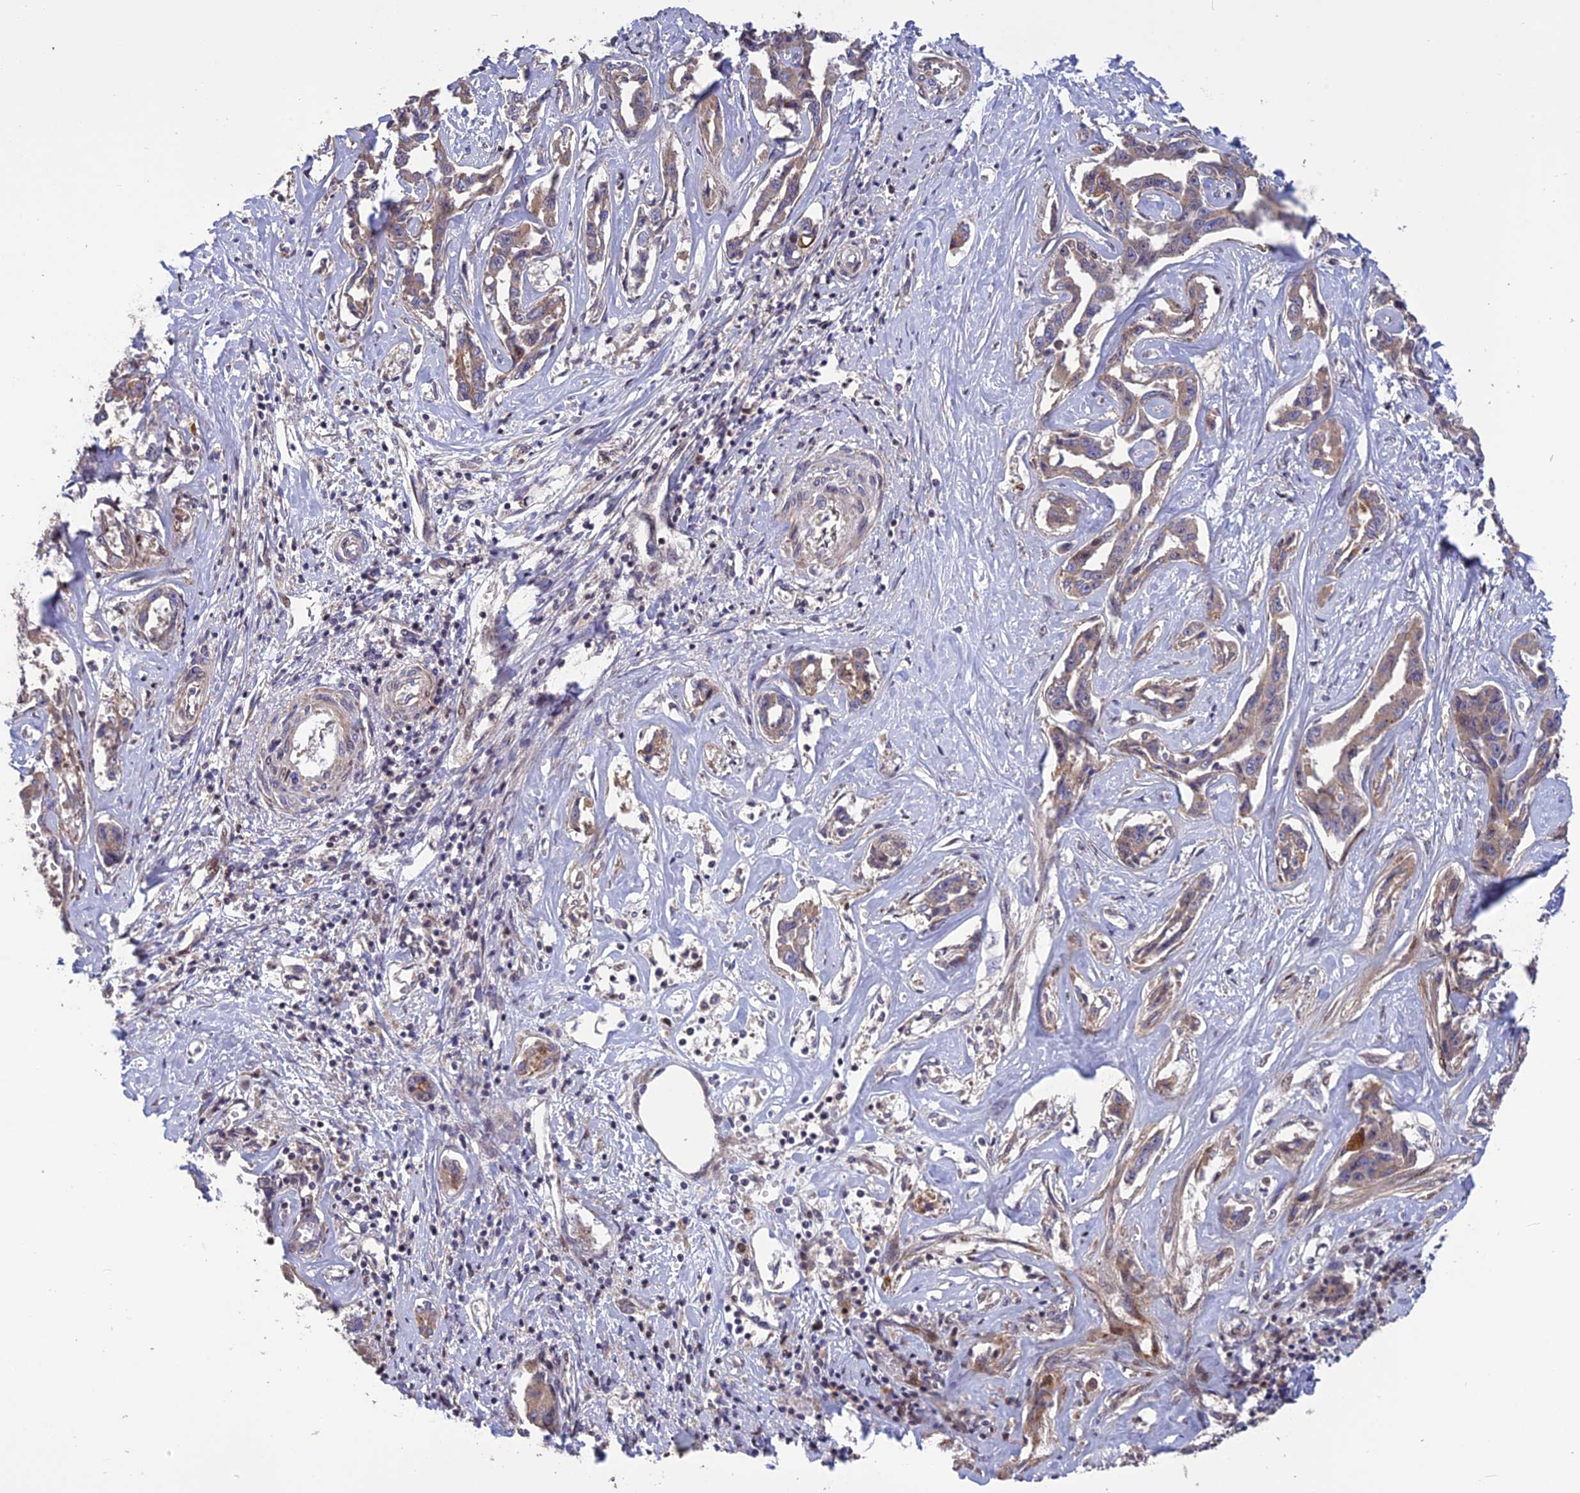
{"staining": {"intensity": "moderate", "quantity": "25%-75%", "location": "cytoplasmic/membranous"}, "tissue": "liver cancer", "cell_type": "Tumor cells", "image_type": "cancer", "snomed": [{"axis": "morphology", "description": "Cholangiocarcinoma"}, {"axis": "topography", "description": "Liver"}], "caption": "A micrograph of human liver cancer (cholangiocarcinoma) stained for a protein displays moderate cytoplasmic/membranous brown staining in tumor cells.", "gene": "SPG21", "patient": {"sex": "male", "age": 59}}